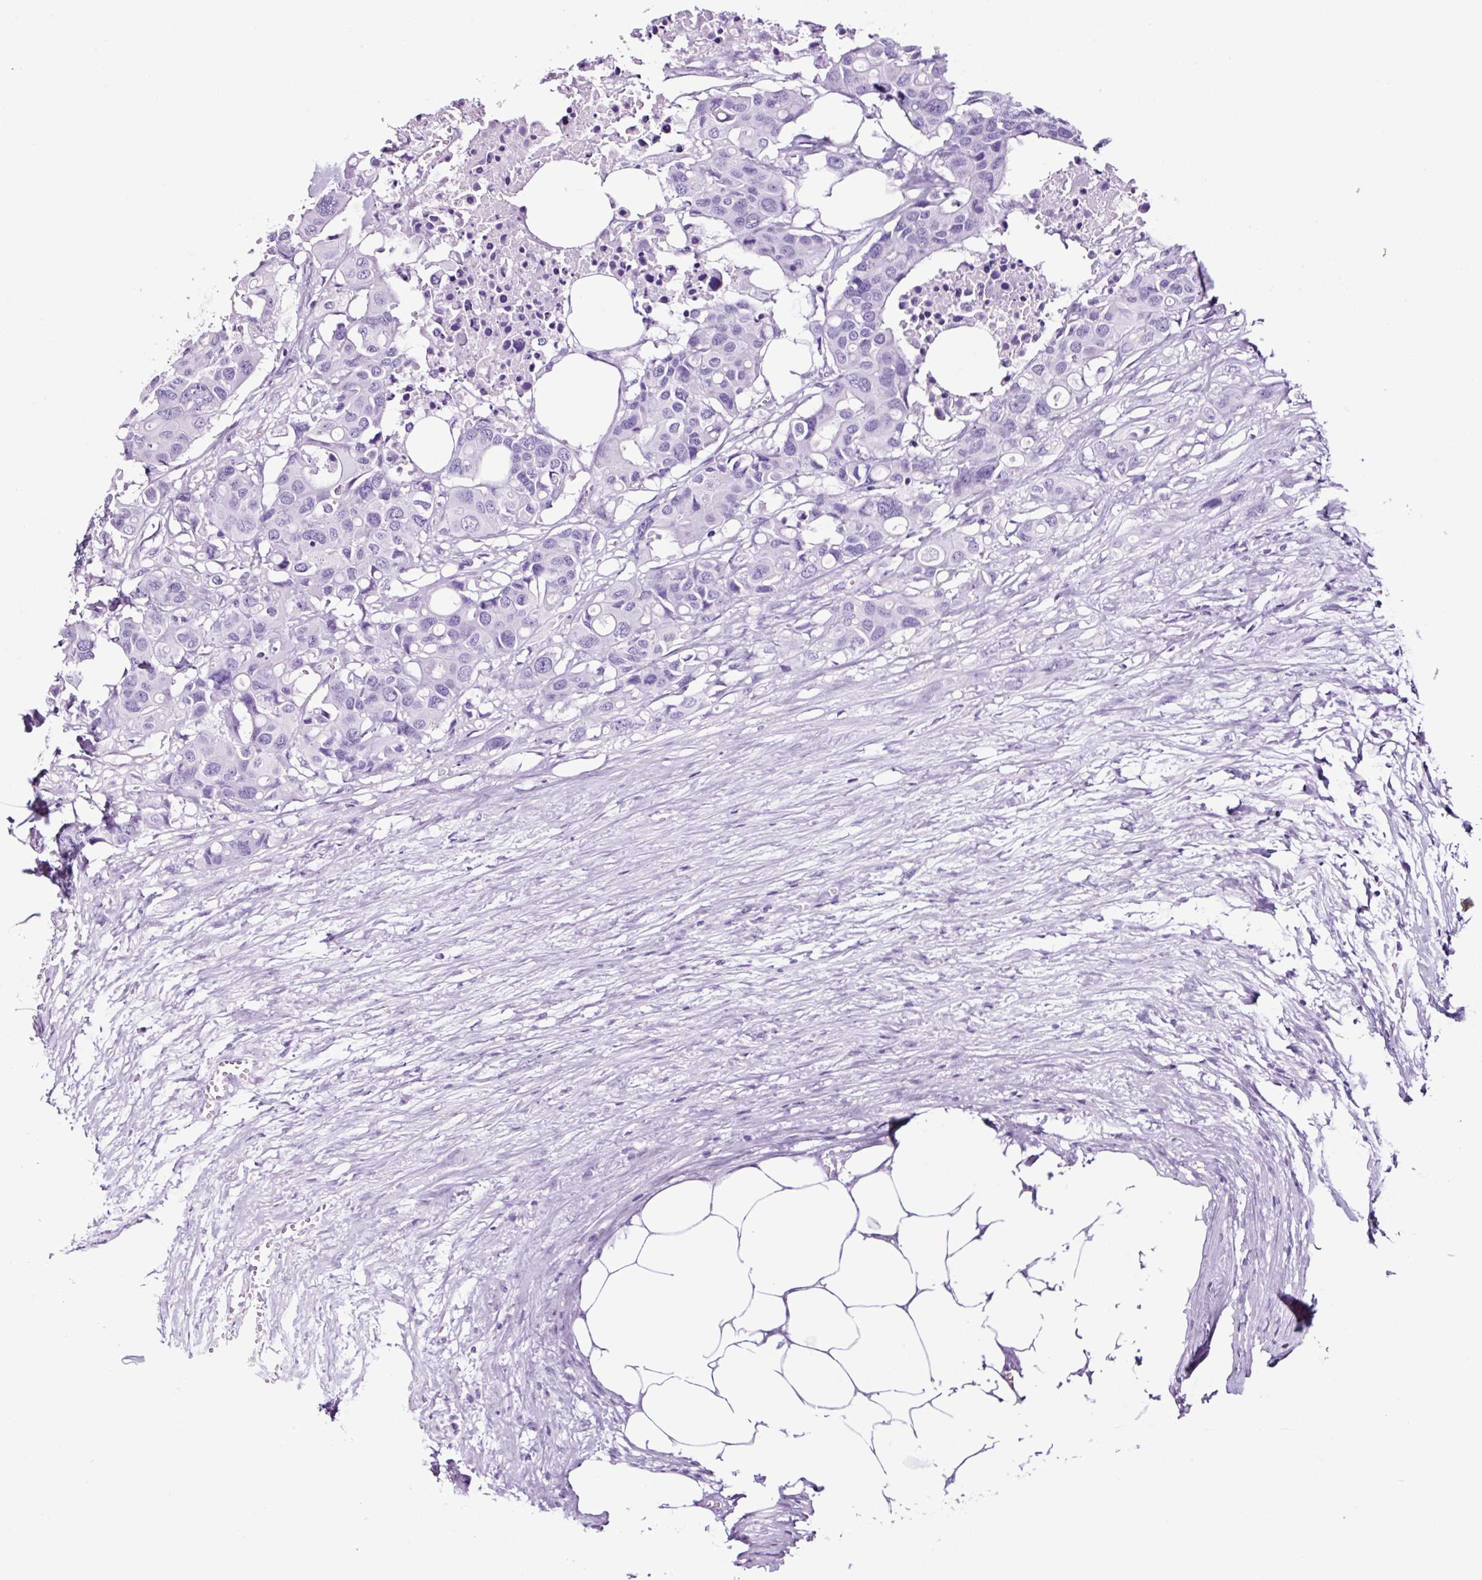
{"staining": {"intensity": "negative", "quantity": "none", "location": "none"}, "tissue": "colorectal cancer", "cell_type": "Tumor cells", "image_type": "cancer", "snomed": [{"axis": "morphology", "description": "Adenocarcinoma, NOS"}, {"axis": "topography", "description": "Colon"}], "caption": "This image is of adenocarcinoma (colorectal) stained with IHC to label a protein in brown with the nuclei are counter-stained blue. There is no staining in tumor cells.", "gene": "FBXL7", "patient": {"sex": "male", "age": 77}}